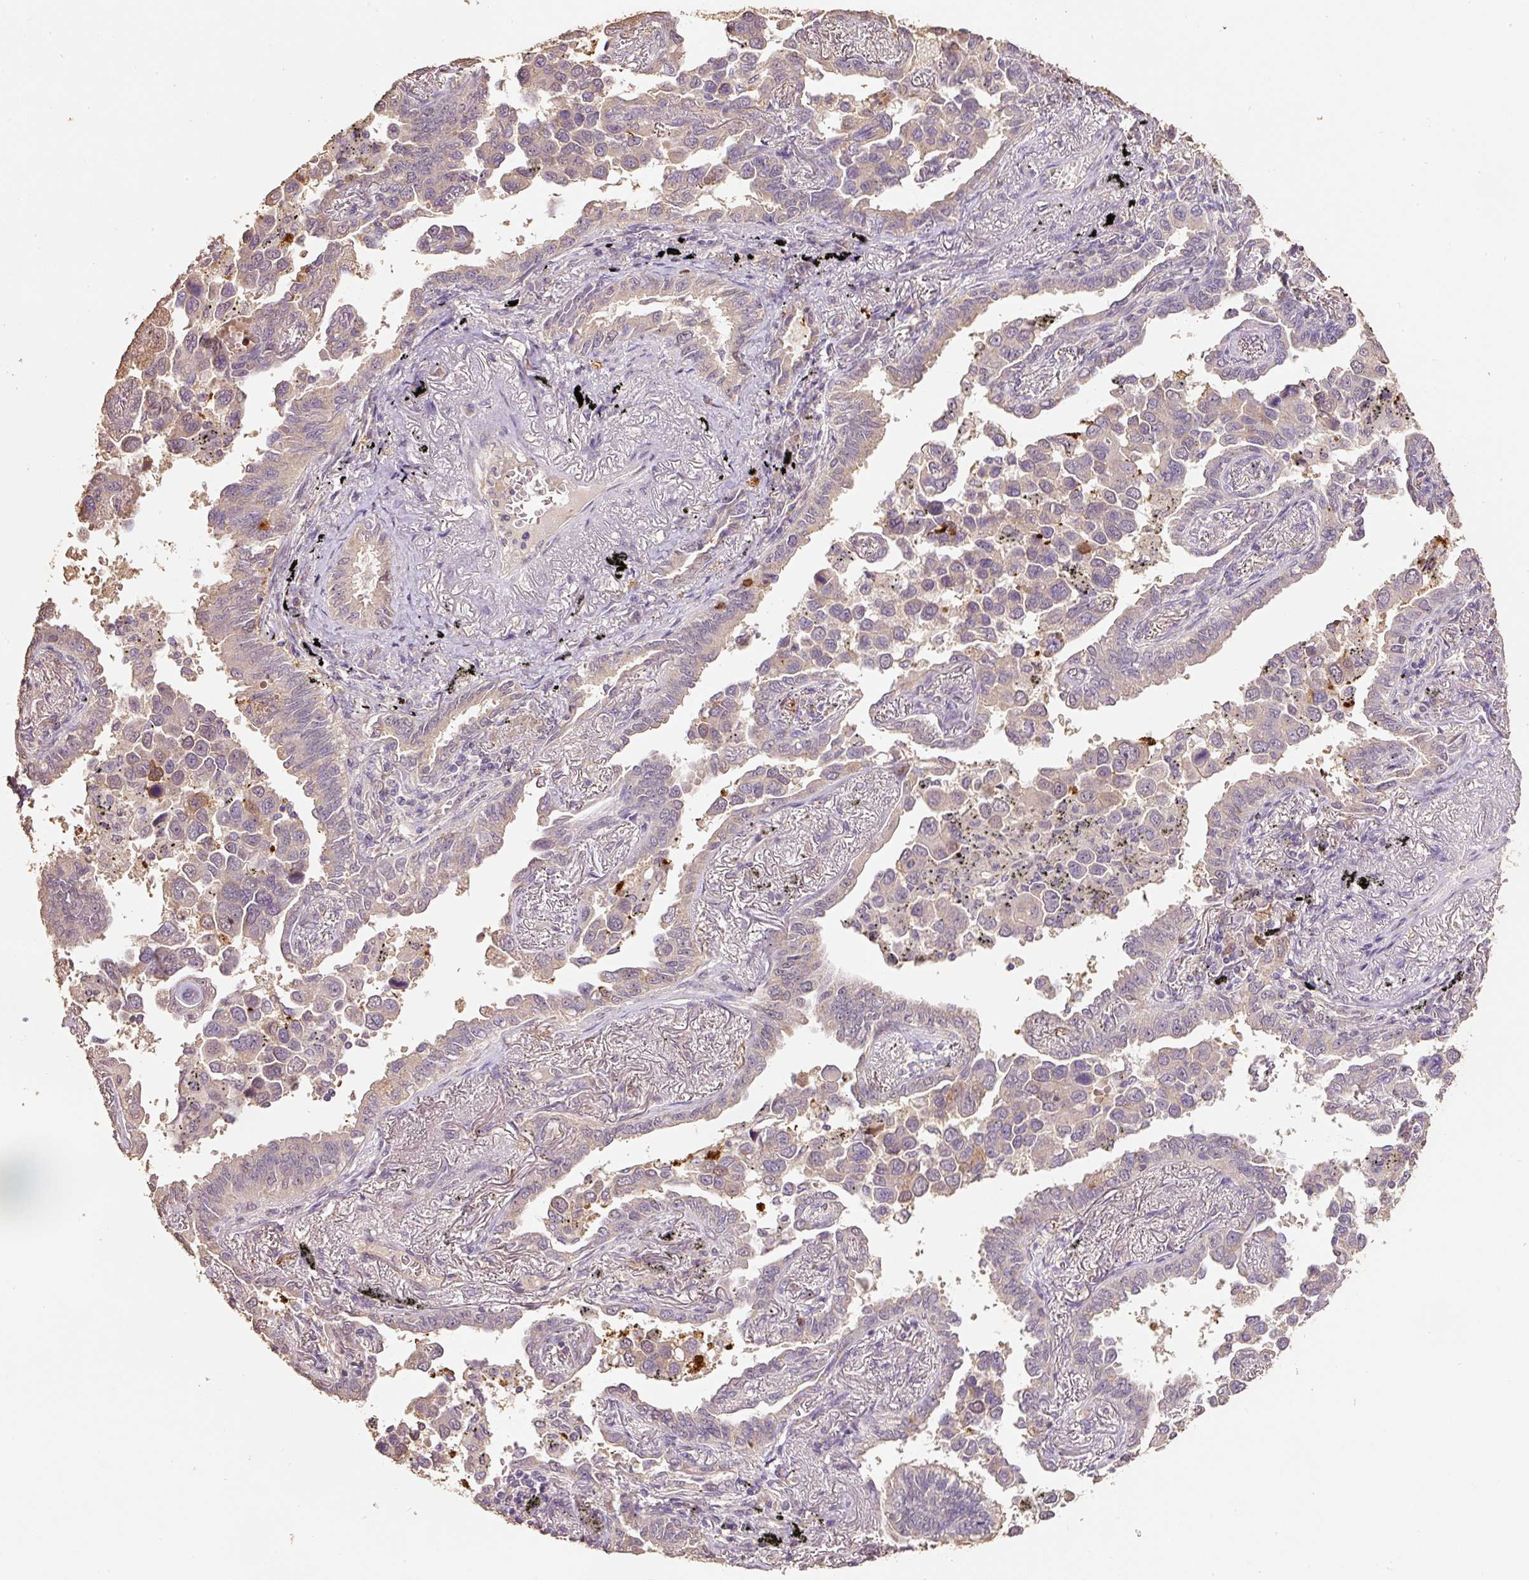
{"staining": {"intensity": "weak", "quantity": ">75%", "location": "cytoplasmic/membranous"}, "tissue": "lung cancer", "cell_type": "Tumor cells", "image_type": "cancer", "snomed": [{"axis": "morphology", "description": "Adenocarcinoma, NOS"}, {"axis": "topography", "description": "Lung"}], "caption": "Tumor cells demonstrate weak cytoplasmic/membranous staining in about >75% of cells in lung cancer (adenocarcinoma). (Brightfield microscopy of DAB IHC at high magnification).", "gene": "HERC2", "patient": {"sex": "male", "age": 67}}